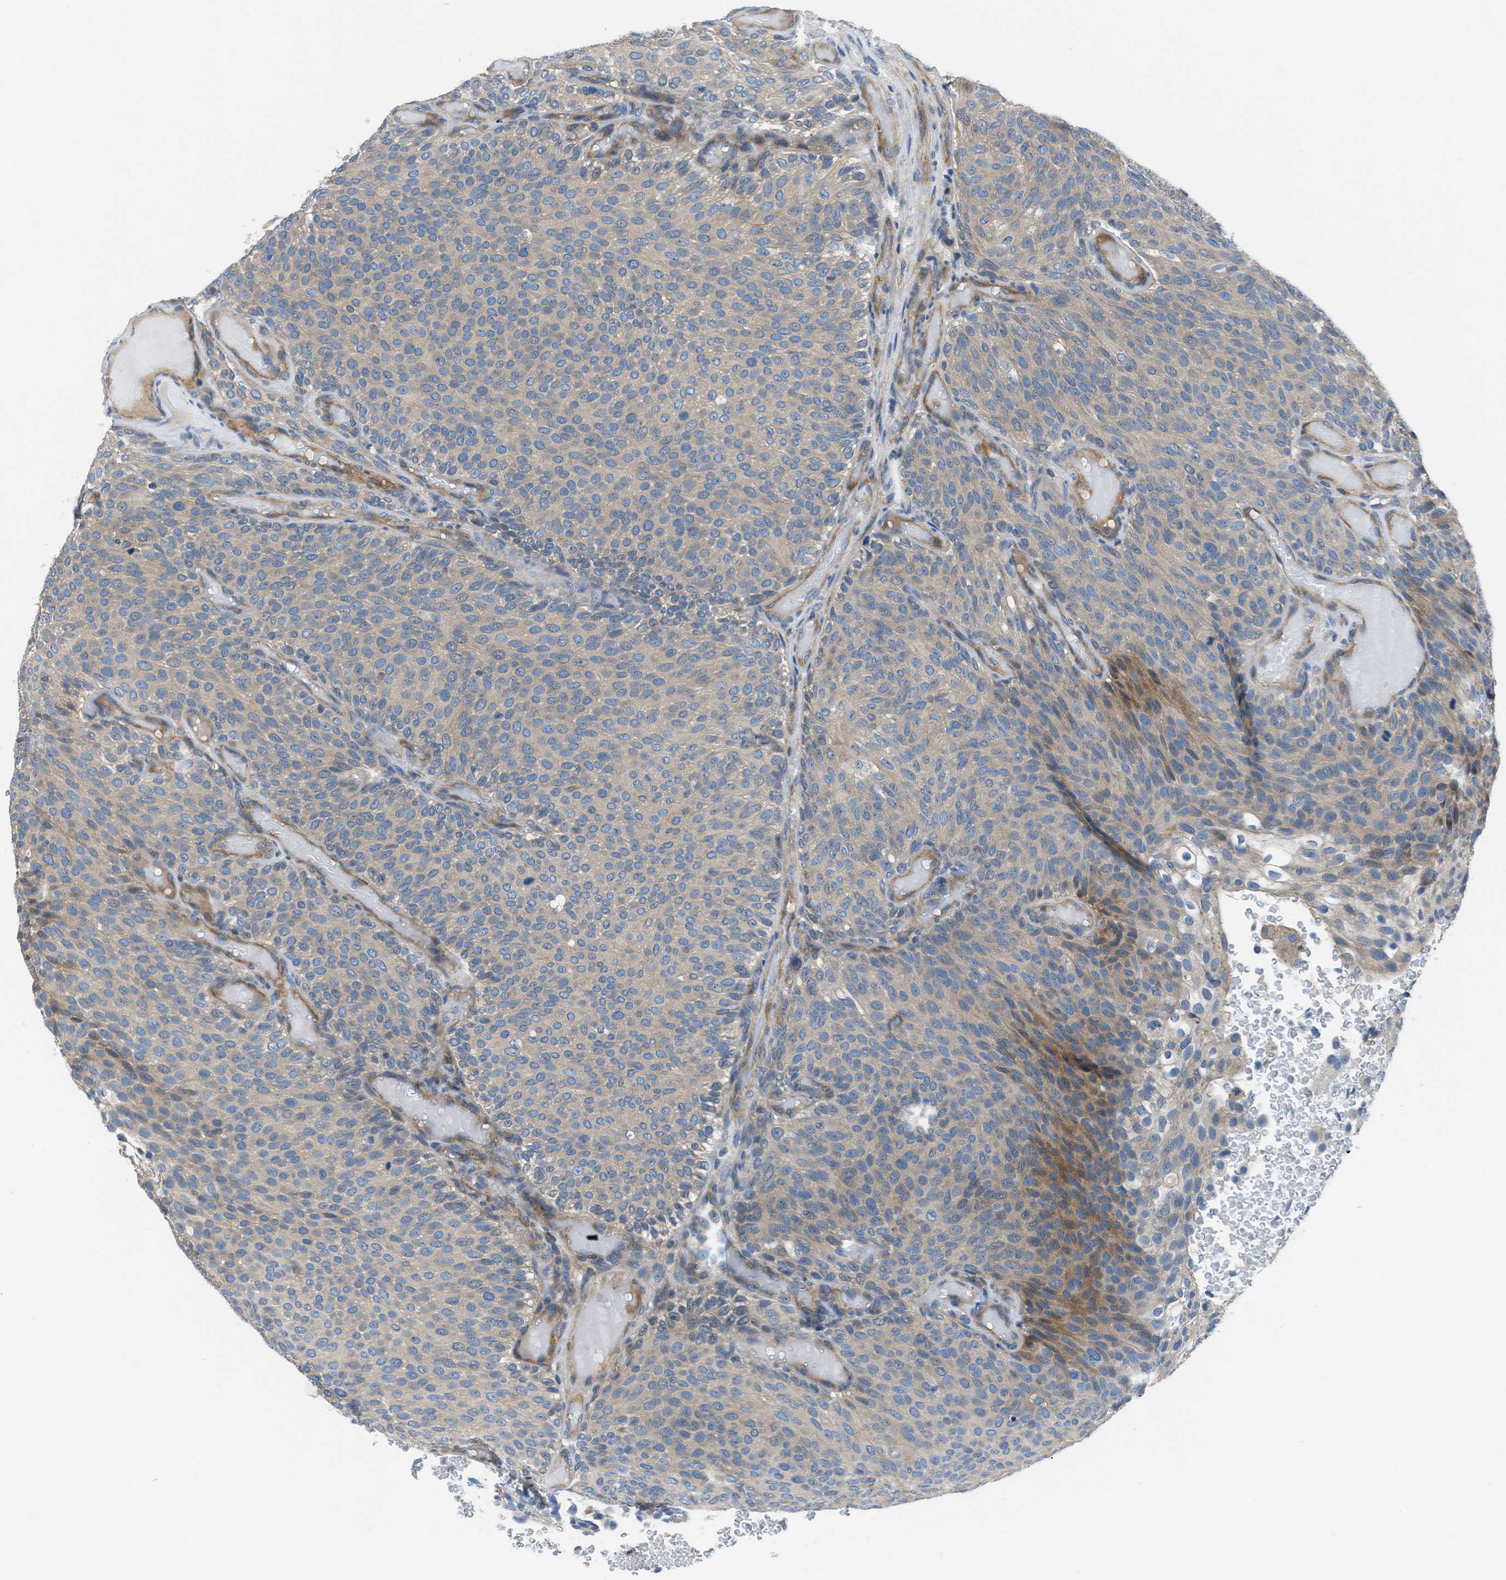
{"staining": {"intensity": "moderate", "quantity": "<25%", "location": "cytoplasmic/membranous"}, "tissue": "urothelial cancer", "cell_type": "Tumor cells", "image_type": "cancer", "snomed": [{"axis": "morphology", "description": "Urothelial carcinoma, Low grade"}, {"axis": "topography", "description": "Urinary bladder"}], "caption": "Immunohistochemical staining of human urothelial cancer displays low levels of moderate cytoplasmic/membranous protein expression in about <25% of tumor cells.", "gene": "SLC38A6", "patient": {"sex": "male", "age": 78}}